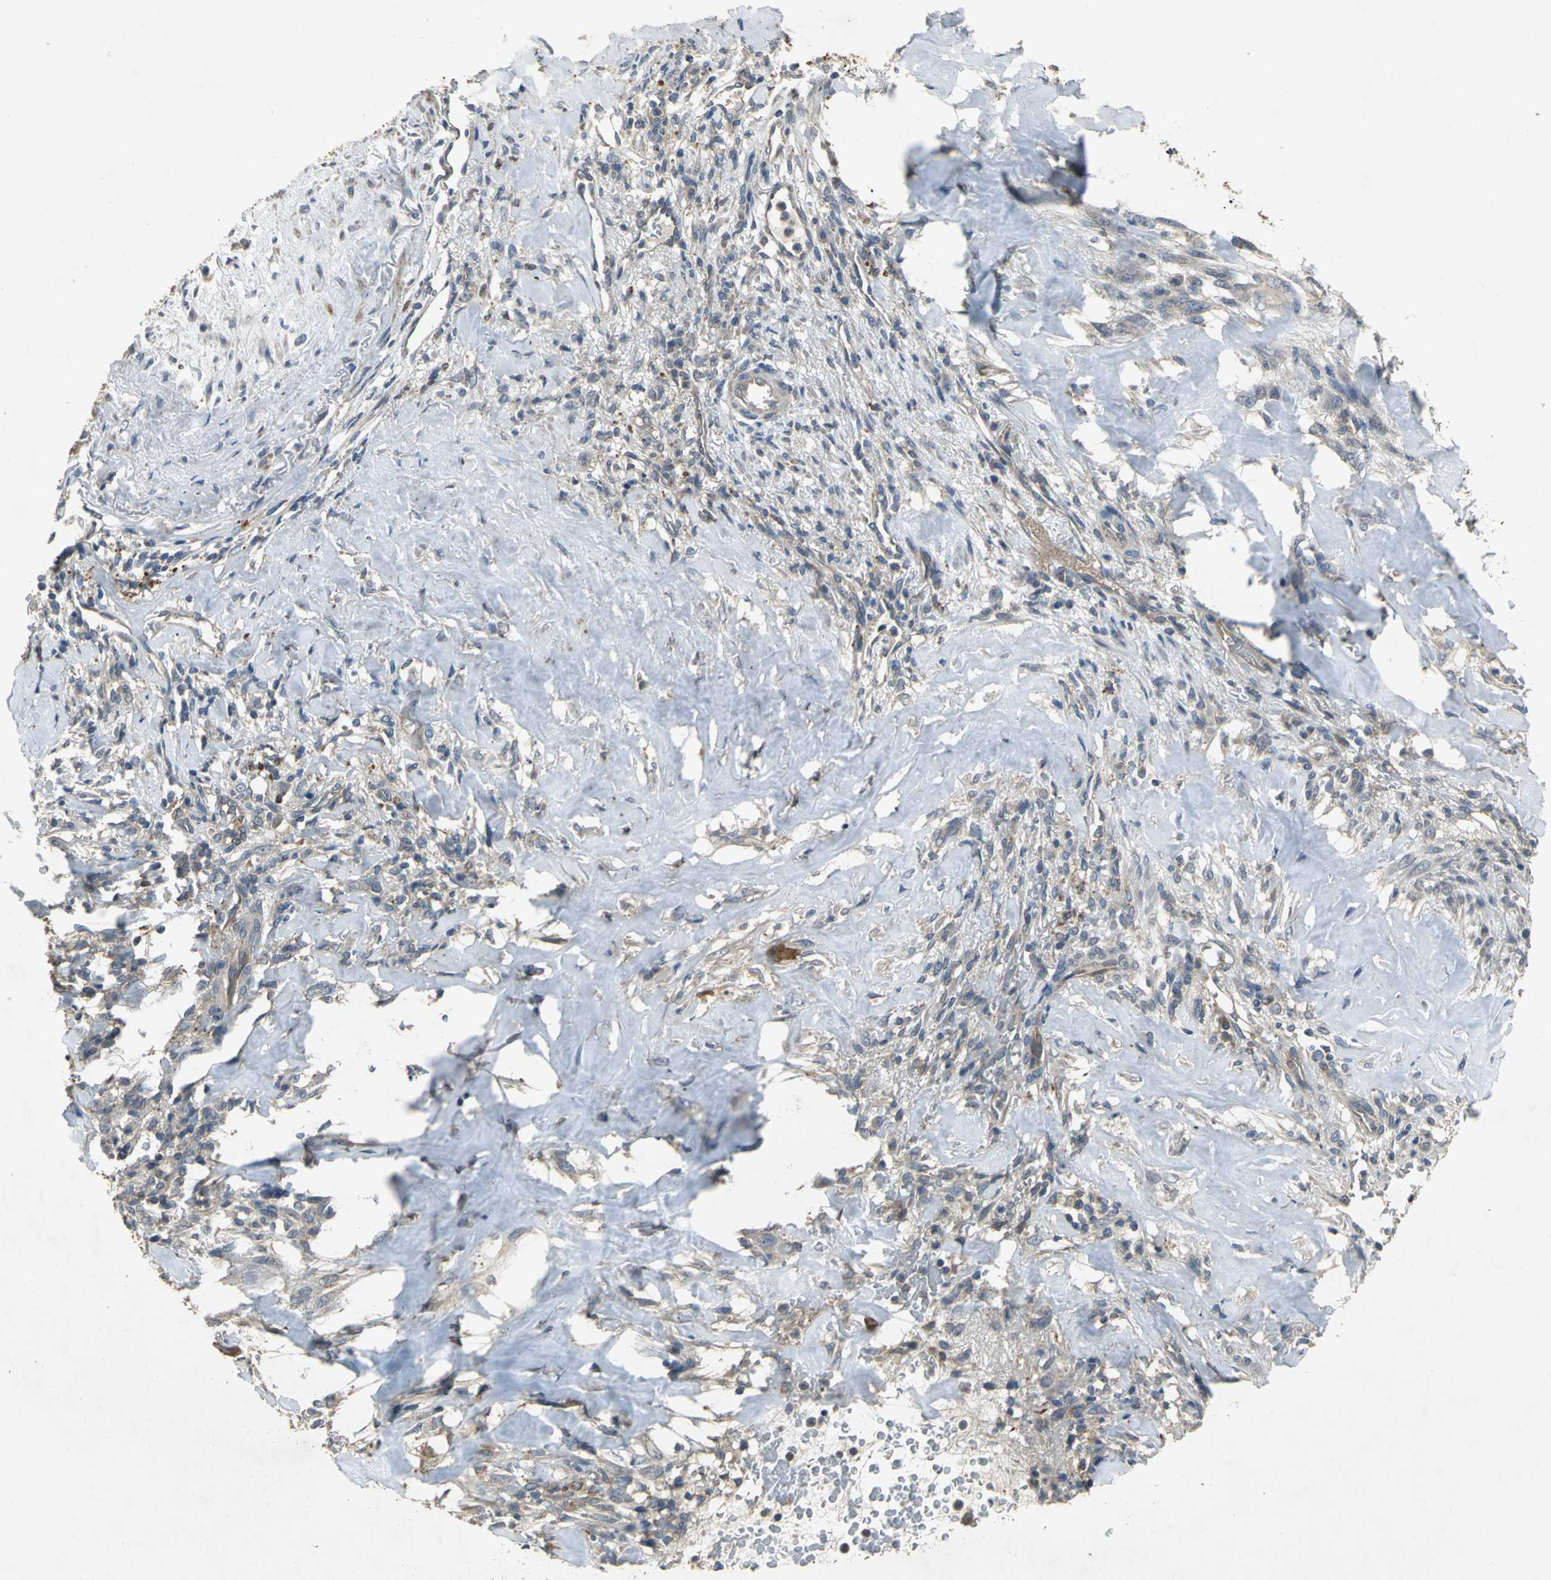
{"staining": {"intensity": "moderate", "quantity": ">75%", "location": "cytoplasmic/membranous"}, "tissue": "liver cancer", "cell_type": "Tumor cells", "image_type": "cancer", "snomed": [{"axis": "morphology", "description": "Cholangiocarcinoma"}, {"axis": "topography", "description": "Liver"}], "caption": "Moderate cytoplasmic/membranous protein expression is seen in approximately >75% of tumor cells in liver cancer.", "gene": "MET", "patient": {"sex": "female", "age": 67}}